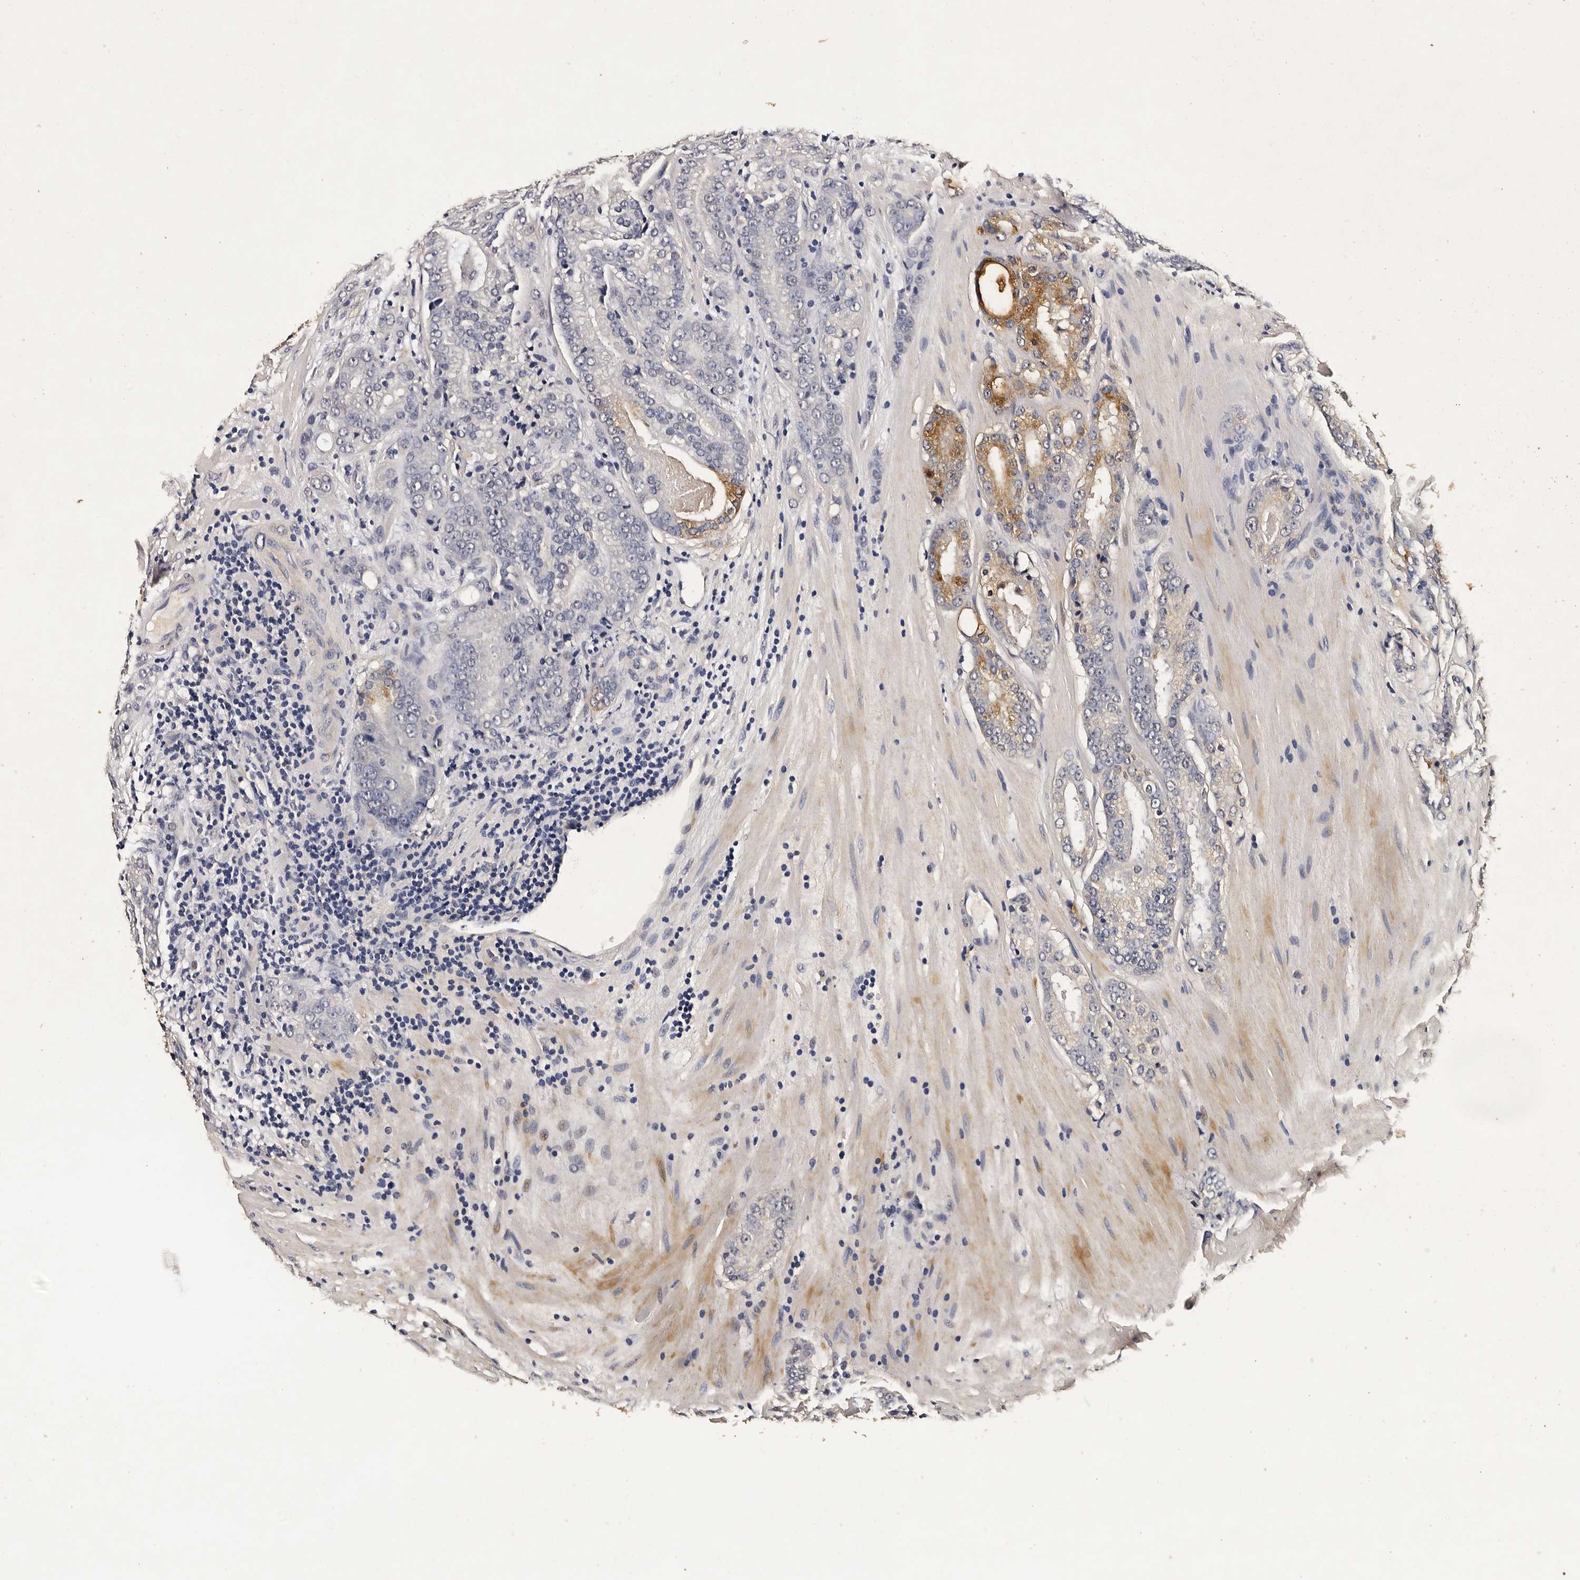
{"staining": {"intensity": "moderate", "quantity": "<25%", "location": "cytoplasmic/membranous"}, "tissue": "prostate cancer", "cell_type": "Tumor cells", "image_type": "cancer", "snomed": [{"axis": "morphology", "description": "Adenocarcinoma, High grade"}, {"axis": "topography", "description": "Prostate"}], "caption": "Immunohistochemical staining of human prostate adenocarcinoma (high-grade) shows moderate cytoplasmic/membranous protein positivity in about <25% of tumor cells.", "gene": "PARS2", "patient": {"sex": "male", "age": 57}}